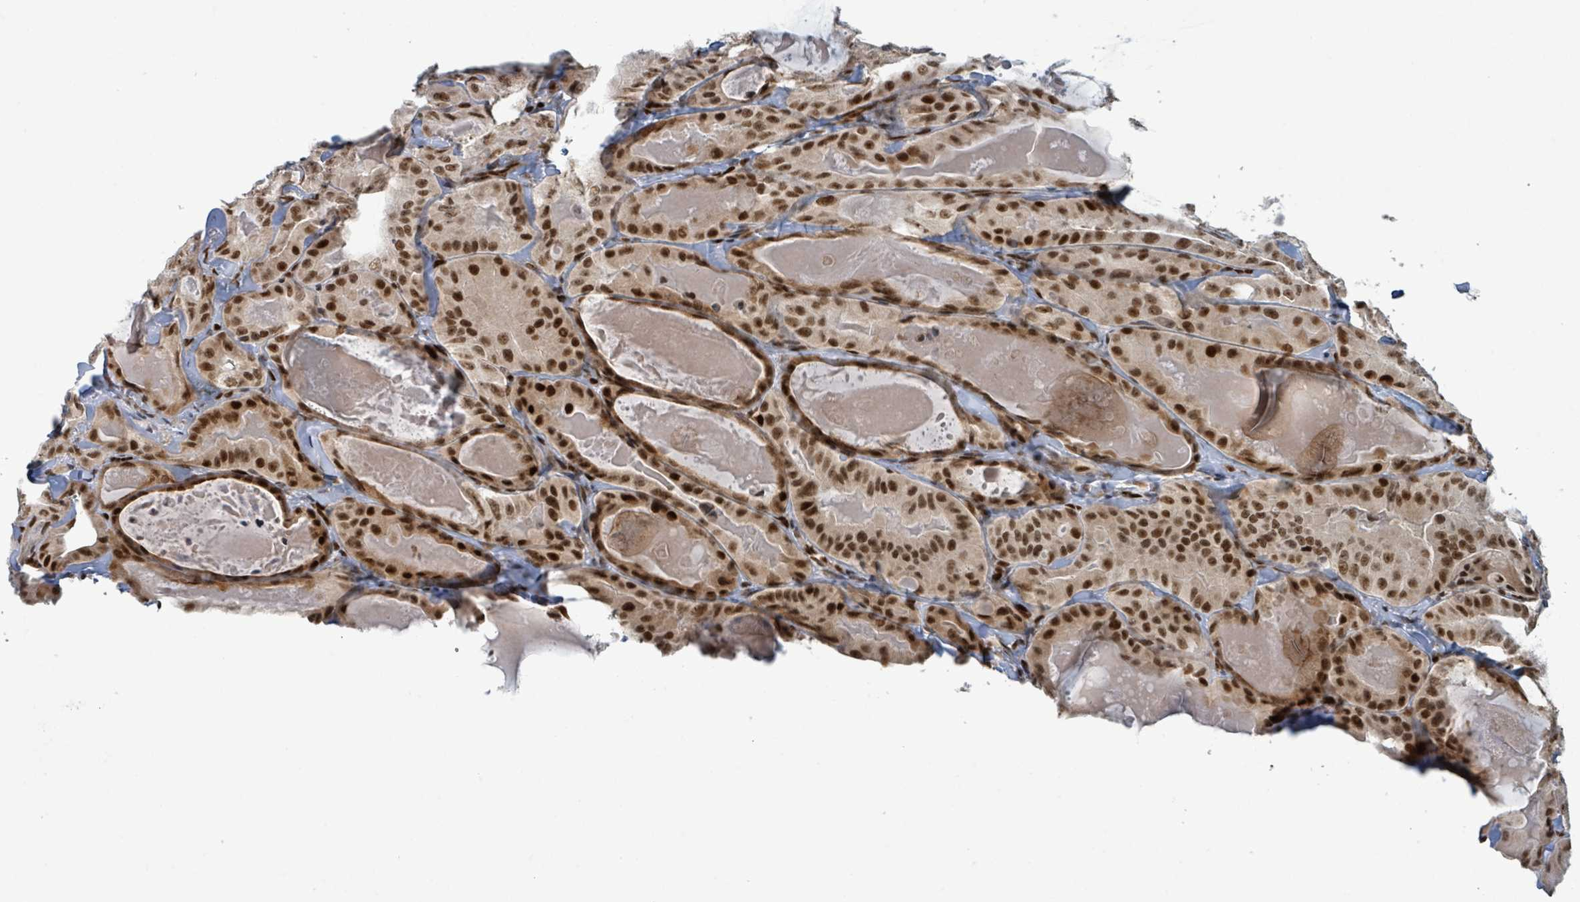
{"staining": {"intensity": "strong", "quantity": ">75%", "location": "nuclear"}, "tissue": "thyroid cancer", "cell_type": "Tumor cells", "image_type": "cancer", "snomed": [{"axis": "morphology", "description": "Papillary adenocarcinoma, NOS"}, {"axis": "topography", "description": "Thyroid gland"}], "caption": "A brown stain highlights strong nuclear positivity of a protein in human papillary adenocarcinoma (thyroid) tumor cells.", "gene": "KLF3", "patient": {"sex": "female", "age": 68}}